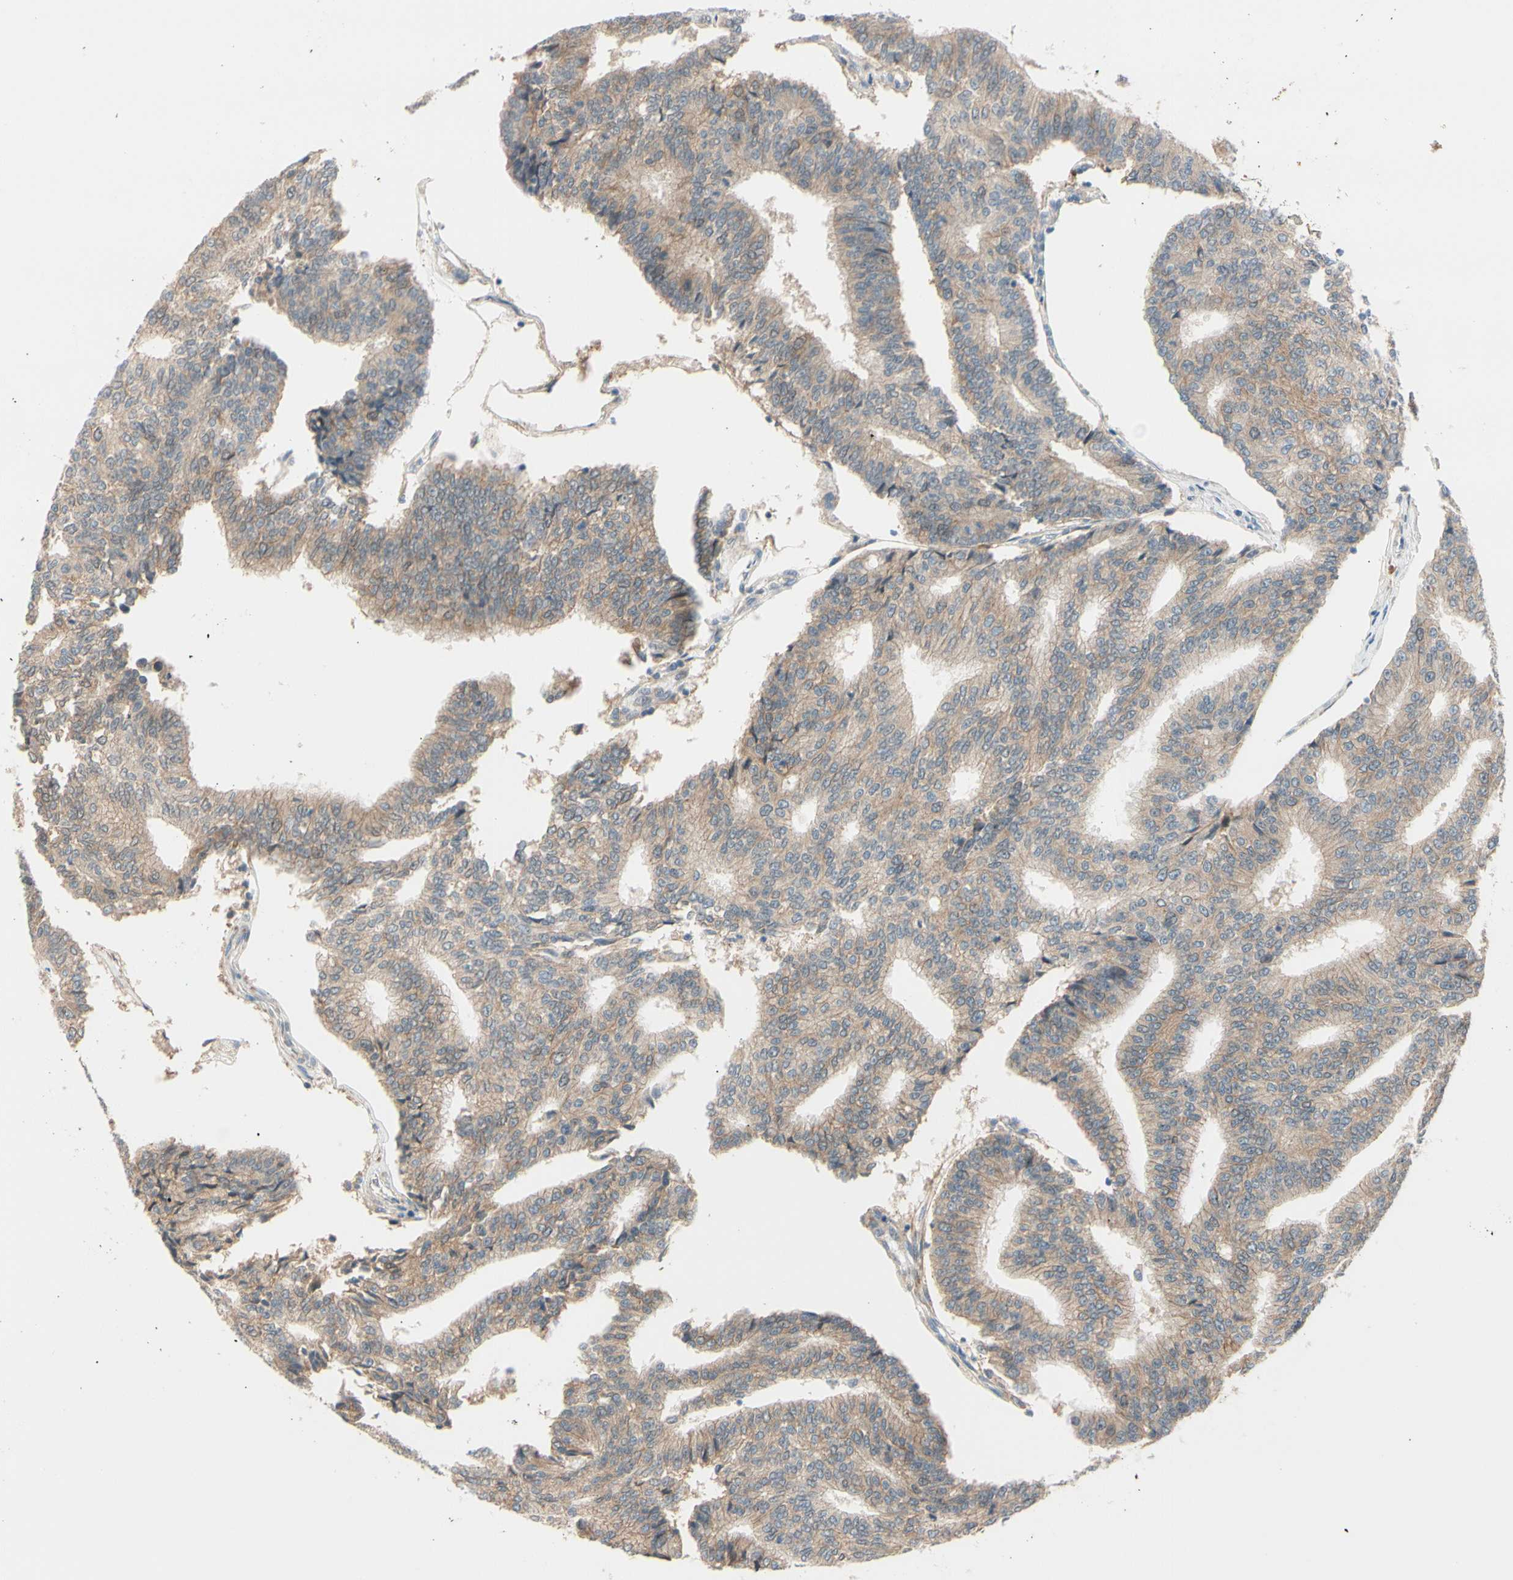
{"staining": {"intensity": "weak", "quantity": ">75%", "location": "cytoplasmic/membranous"}, "tissue": "prostate cancer", "cell_type": "Tumor cells", "image_type": "cancer", "snomed": [{"axis": "morphology", "description": "Adenocarcinoma, High grade"}, {"axis": "topography", "description": "Prostate"}], "caption": "Tumor cells demonstrate low levels of weak cytoplasmic/membranous staining in about >75% of cells in human prostate cancer. The staining was performed using DAB to visualize the protein expression in brown, while the nuclei were stained in blue with hematoxylin (Magnification: 20x).", "gene": "PTTG1", "patient": {"sex": "male", "age": 55}}